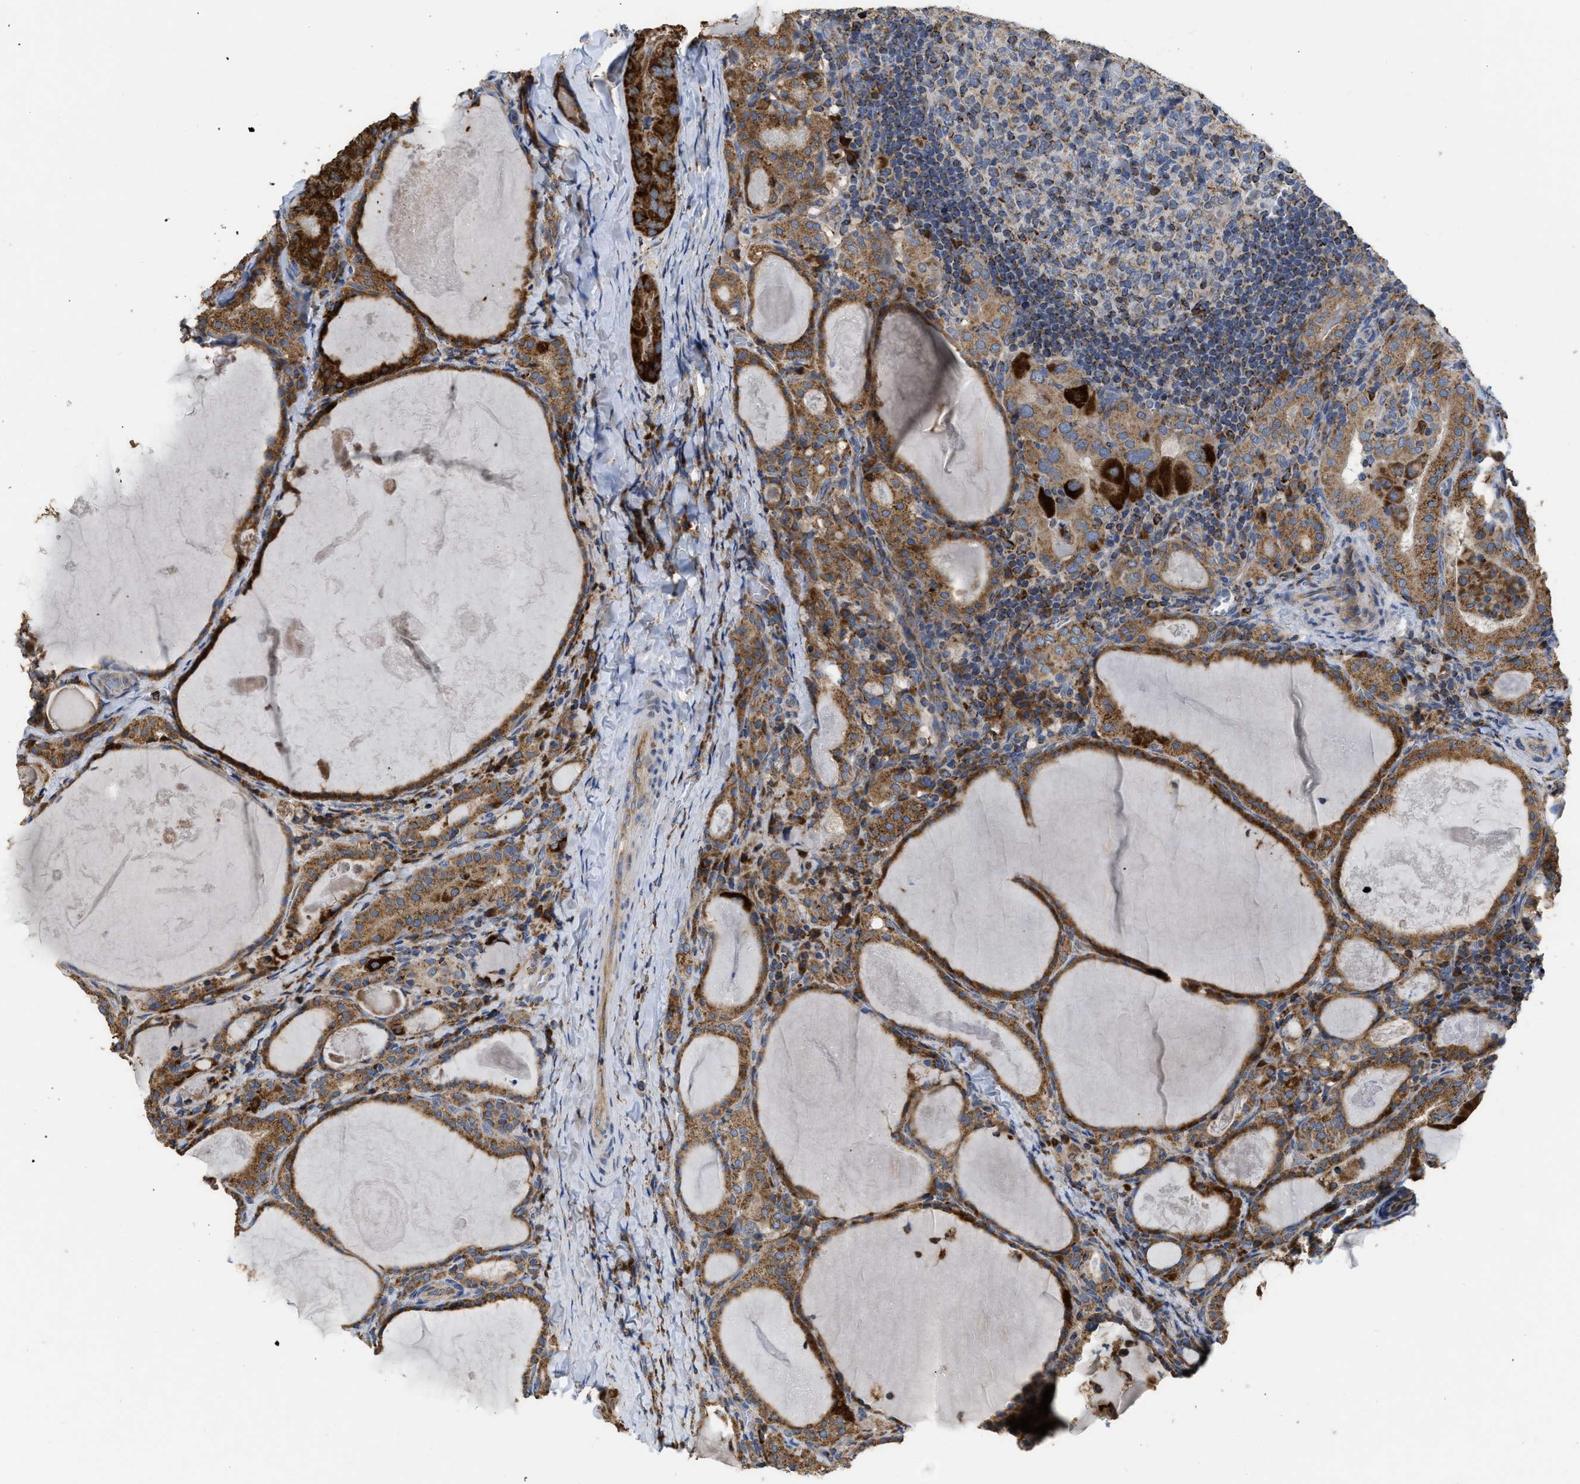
{"staining": {"intensity": "moderate", "quantity": ">75%", "location": "cytoplasmic/membranous"}, "tissue": "thyroid cancer", "cell_type": "Tumor cells", "image_type": "cancer", "snomed": [{"axis": "morphology", "description": "Papillary adenocarcinoma, NOS"}, {"axis": "topography", "description": "Thyroid gland"}], "caption": "Protein staining by immunohistochemistry (IHC) demonstrates moderate cytoplasmic/membranous expression in approximately >75% of tumor cells in thyroid papillary adenocarcinoma. The staining was performed using DAB (3,3'-diaminobenzidine) to visualize the protein expression in brown, while the nuclei were stained in blue with hematoxylin (Magnification: 20x).", "gene": "AK2", "patient": {"sex": "female", "age": 42}}